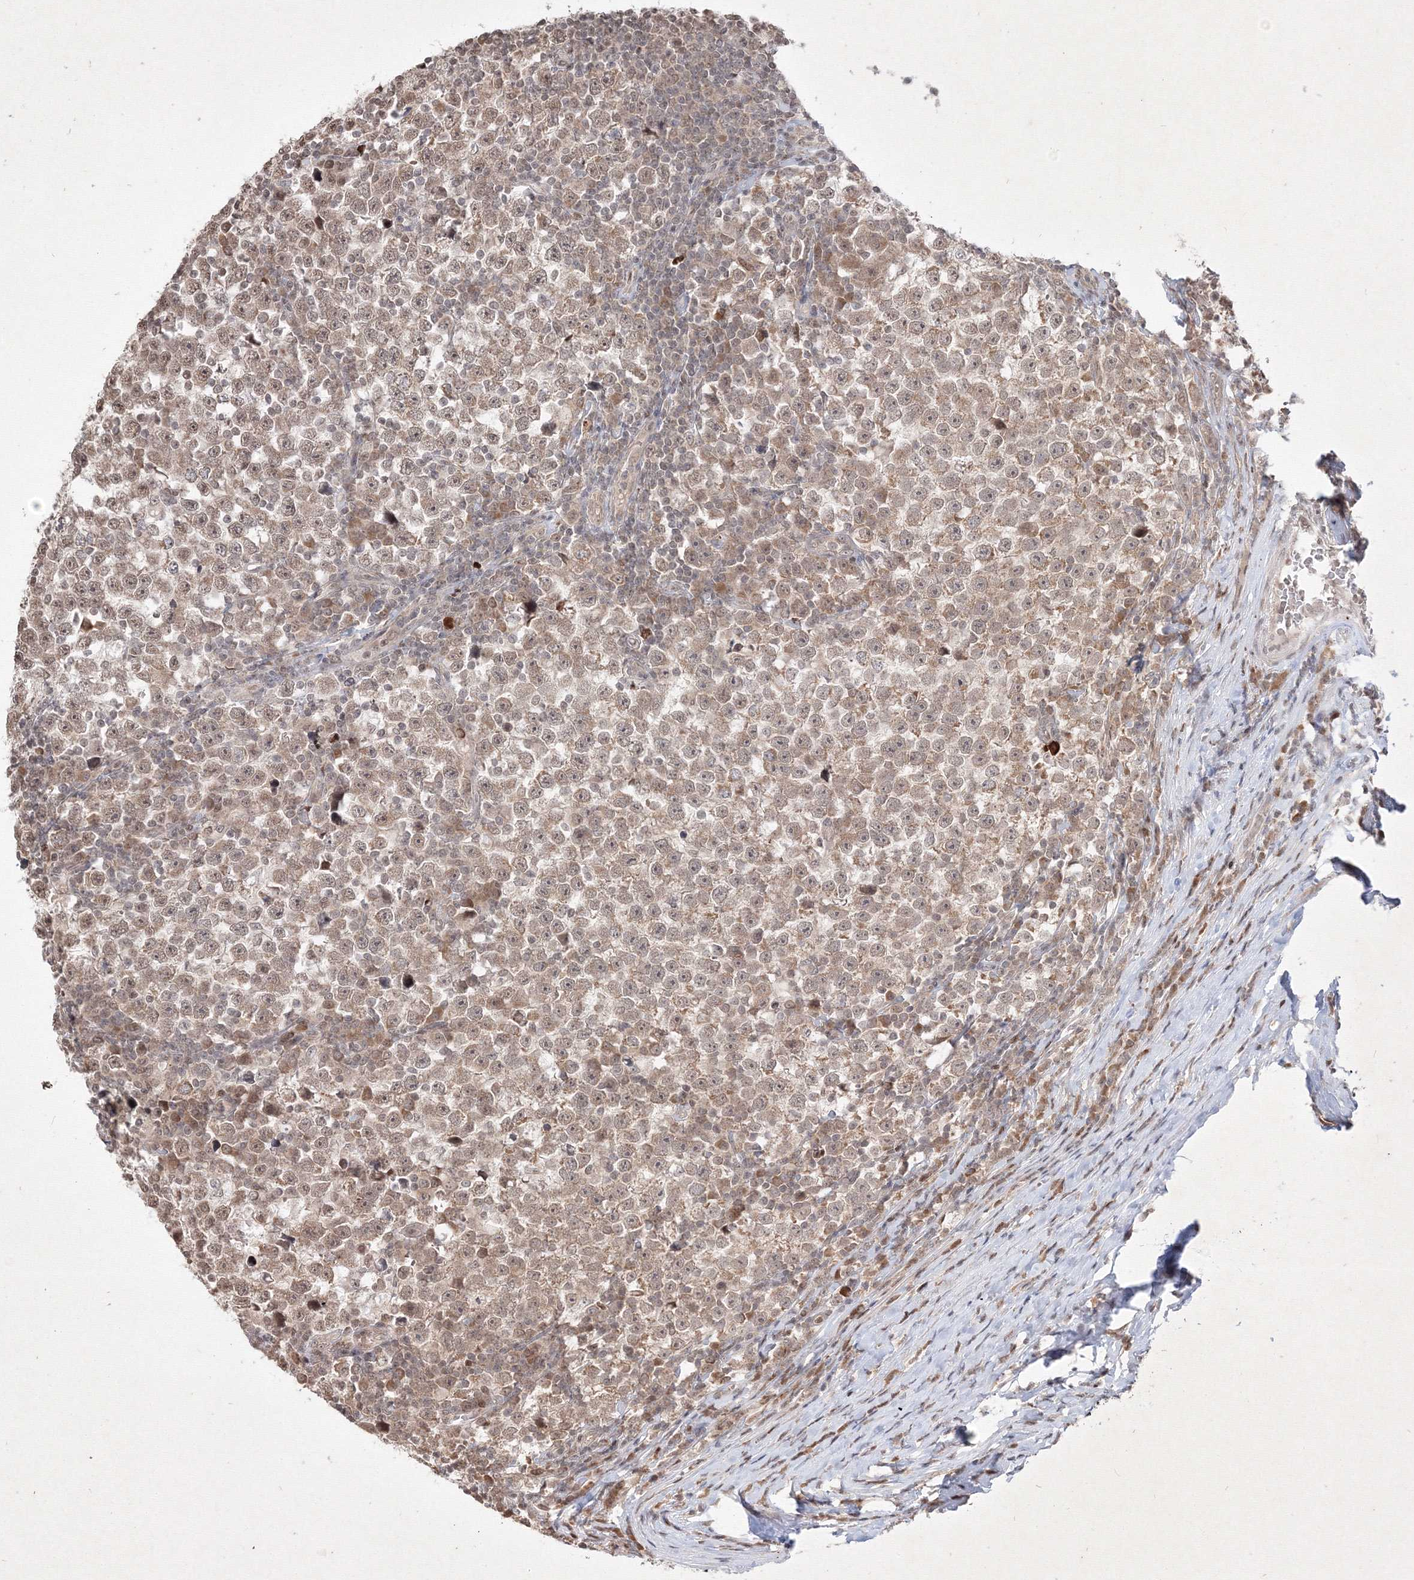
{"staining": {"intensity": "moderate", "quantity": ">75%", "location": "nuclear"}, "tissue": "testis cancer", "cell_type": "Tumor cells", "image_type": "cancer", "snomed": [{"axis": "morphology", "description": "Normal tissue, NOS"}, {"axis": "morphology", "description": "Seminoma, NOS"}, {"axis": "topography", "description": "Testis"}], "caption": "Immunohistochemical staining of human seminoma (testis) reveals medium levels of moderate nuclear positivity in approximately >75% of tumor cells. The protein of interest is shown in brown color, while the nuclei are stained blue.", "gene": "TAB1", "patient": {"sex": "male", "age": 43}}